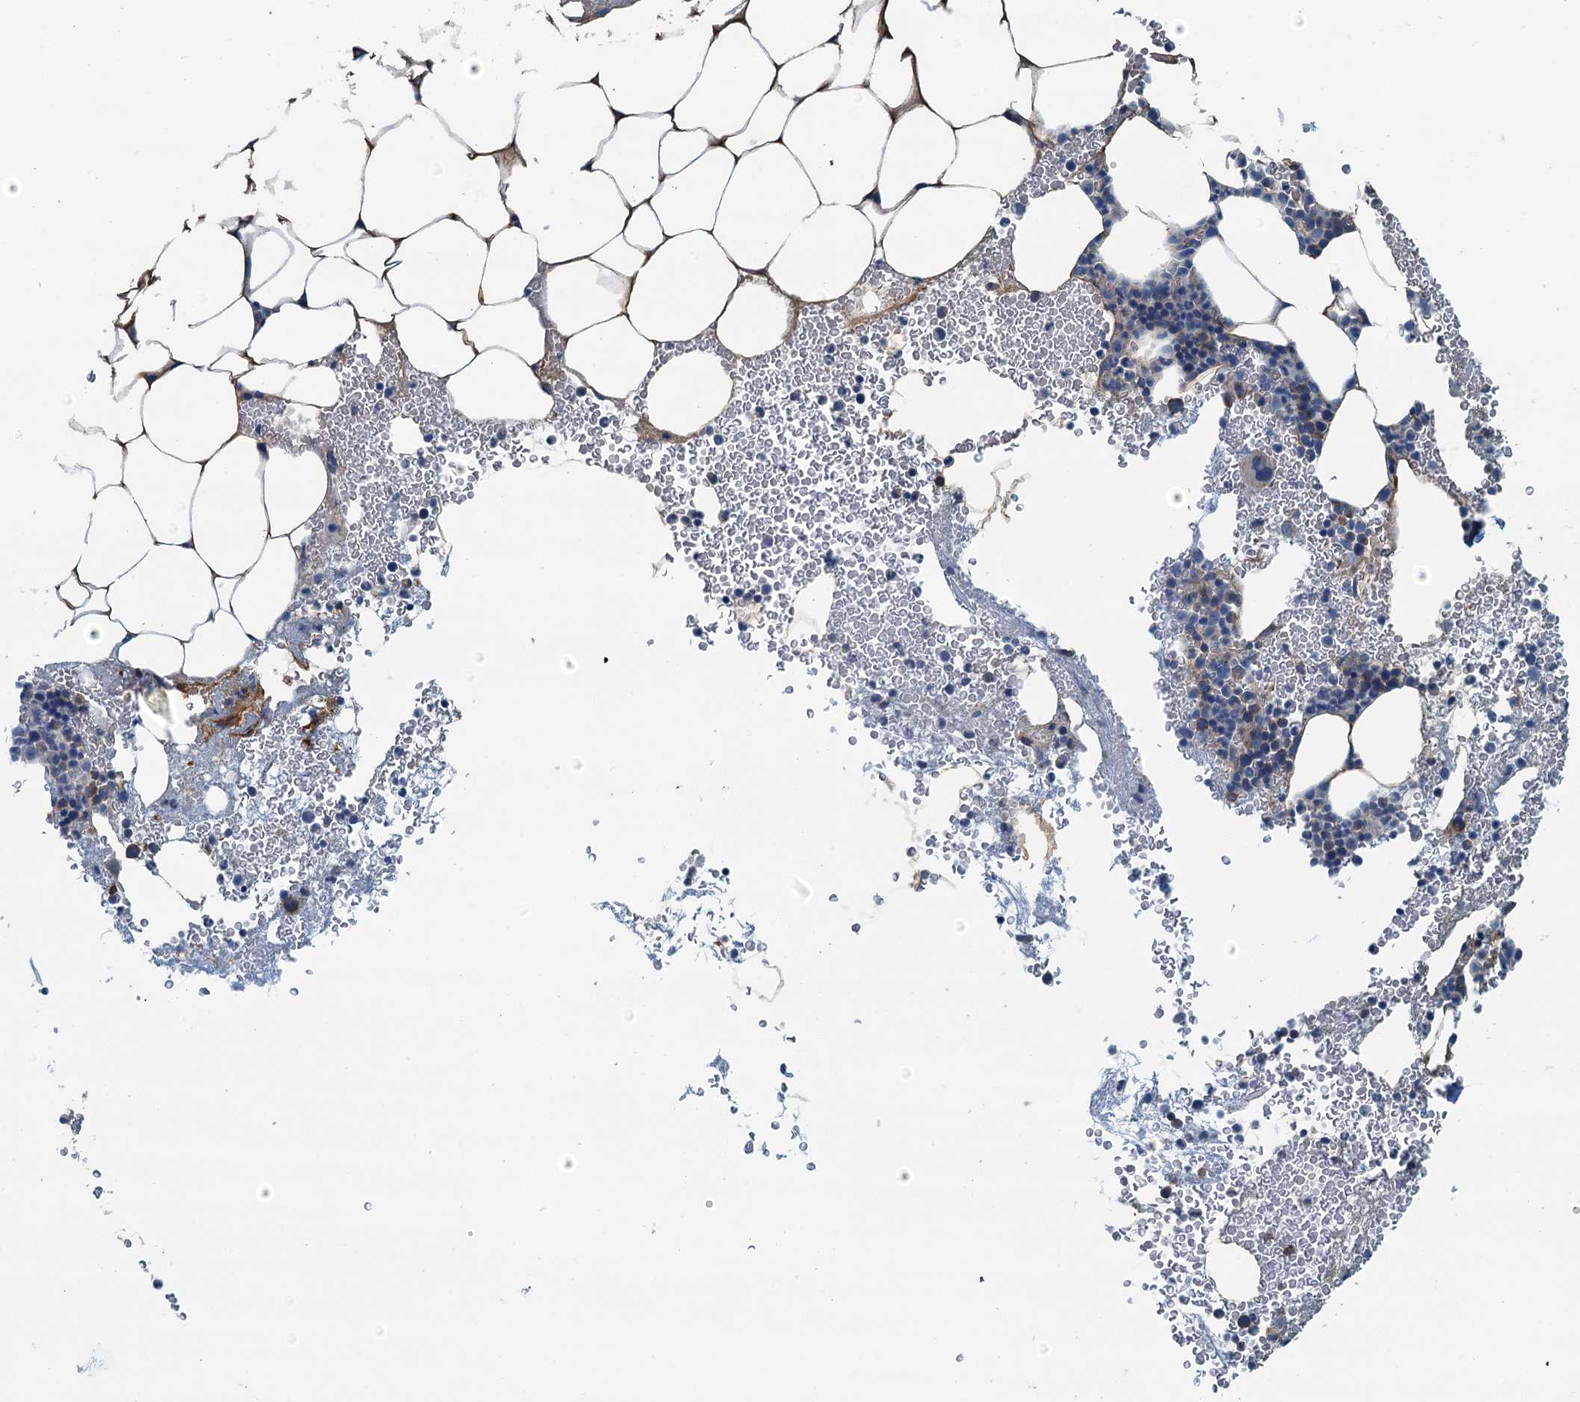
{"staining": {"intensity": "negative", "quantity": "none", "location": "none"}, "tissue": "bone marrow", "cell_type": "Hematopoietic cells", "image_type": "normal", "snomed": [{"axis": "morphology", "description": "Normal tissue, NOS"}, {"axis": "morphology", "description": "Inflammation, NOS"}, {"axis": "topography", "description": "Bone marrow"}], "caption": "Hematopoietic cells are negative for protein expression in normal human bone marrow. Brightfield microscopy of IHC stained with DAB (3,3'-diaminobenzidine) (brown) and hematoxylin (blue), captured at high magnification.", "gene": "LSM14B", "patient": {"sex": "female", "age": 78}}